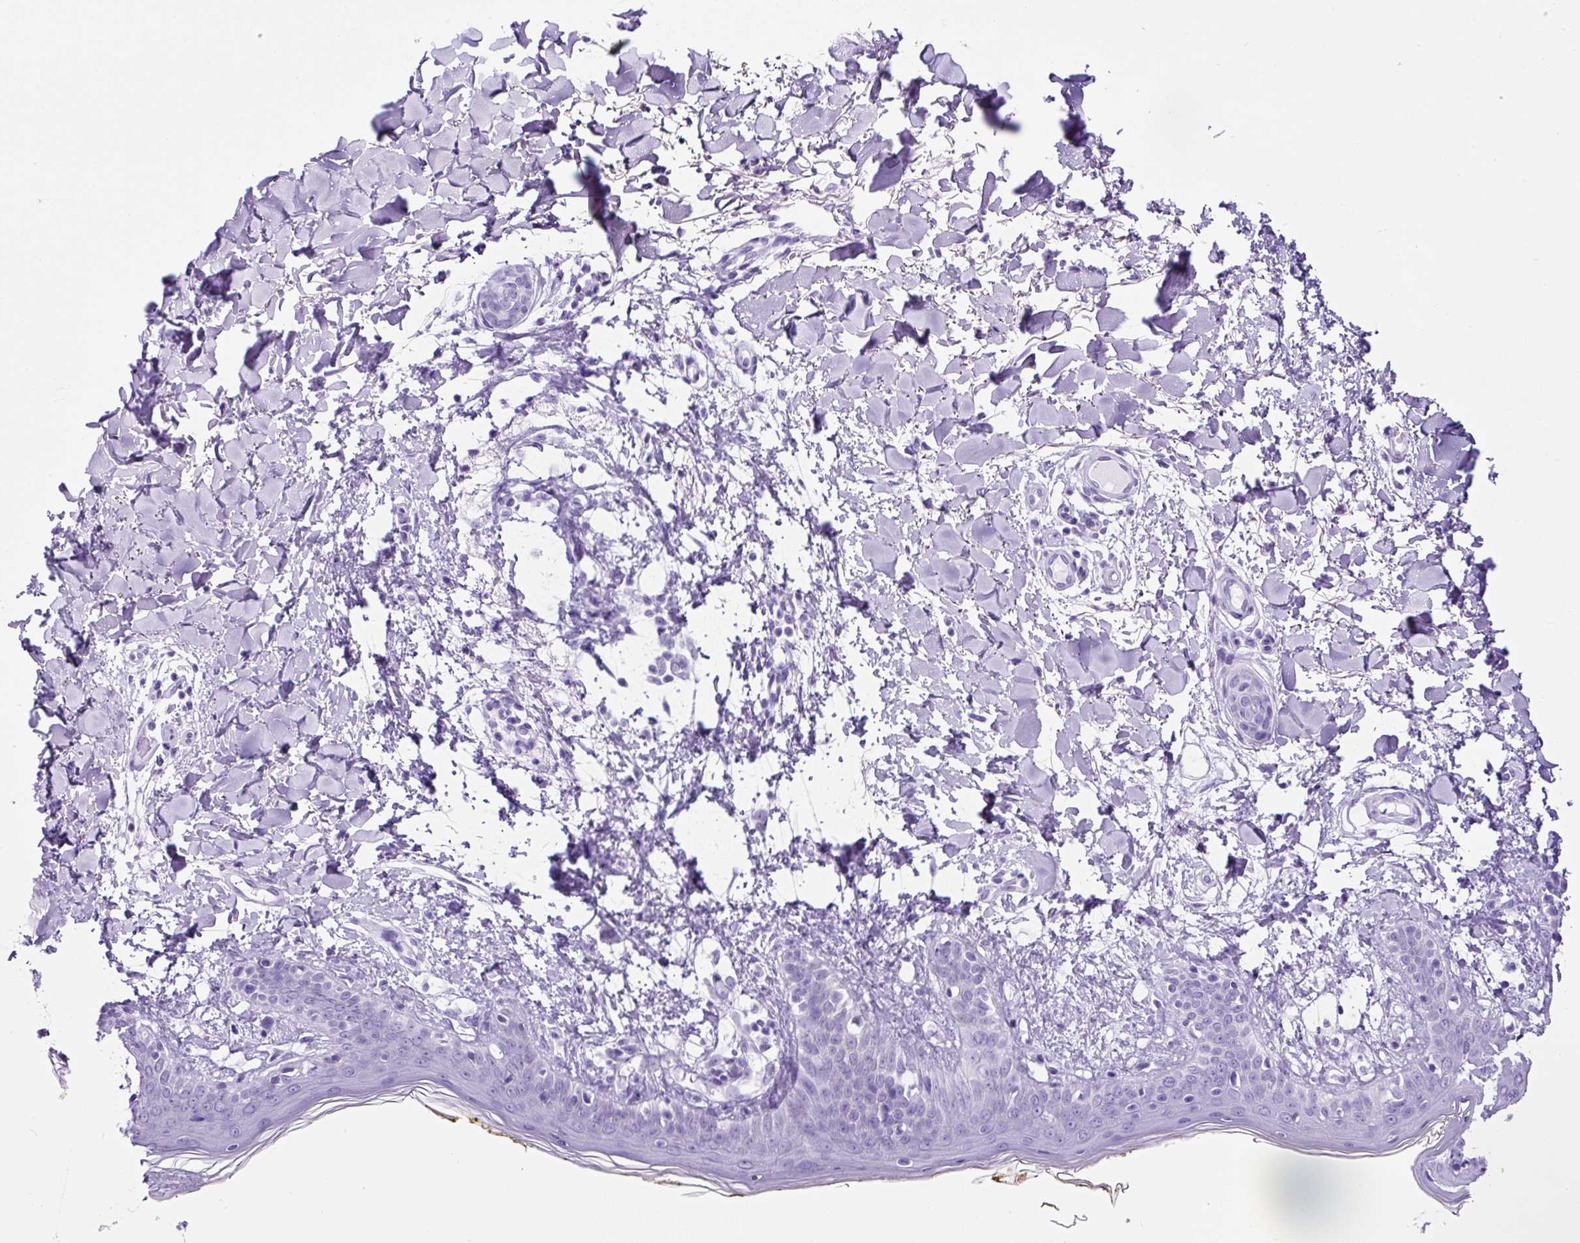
{"staining": {"intensity": "negative", "quantity": "none", "location": "none"}, "tissue": "skin", "cell_type": "Fibroblasts", "image_type": "normal", "snomed": [{"axis": "morphology", "description": "Normal tissue, NOS"}, {"axis": "topography", "description": "Skin"}], "caption": "High power microscopy histopathology image of an immunohistochemistry (IHC) micrograph of normal skin, revealing no significant staining in fibroblasts.", "gene": "PDIA2", "patient": {"sex": "female", "age": 34}}